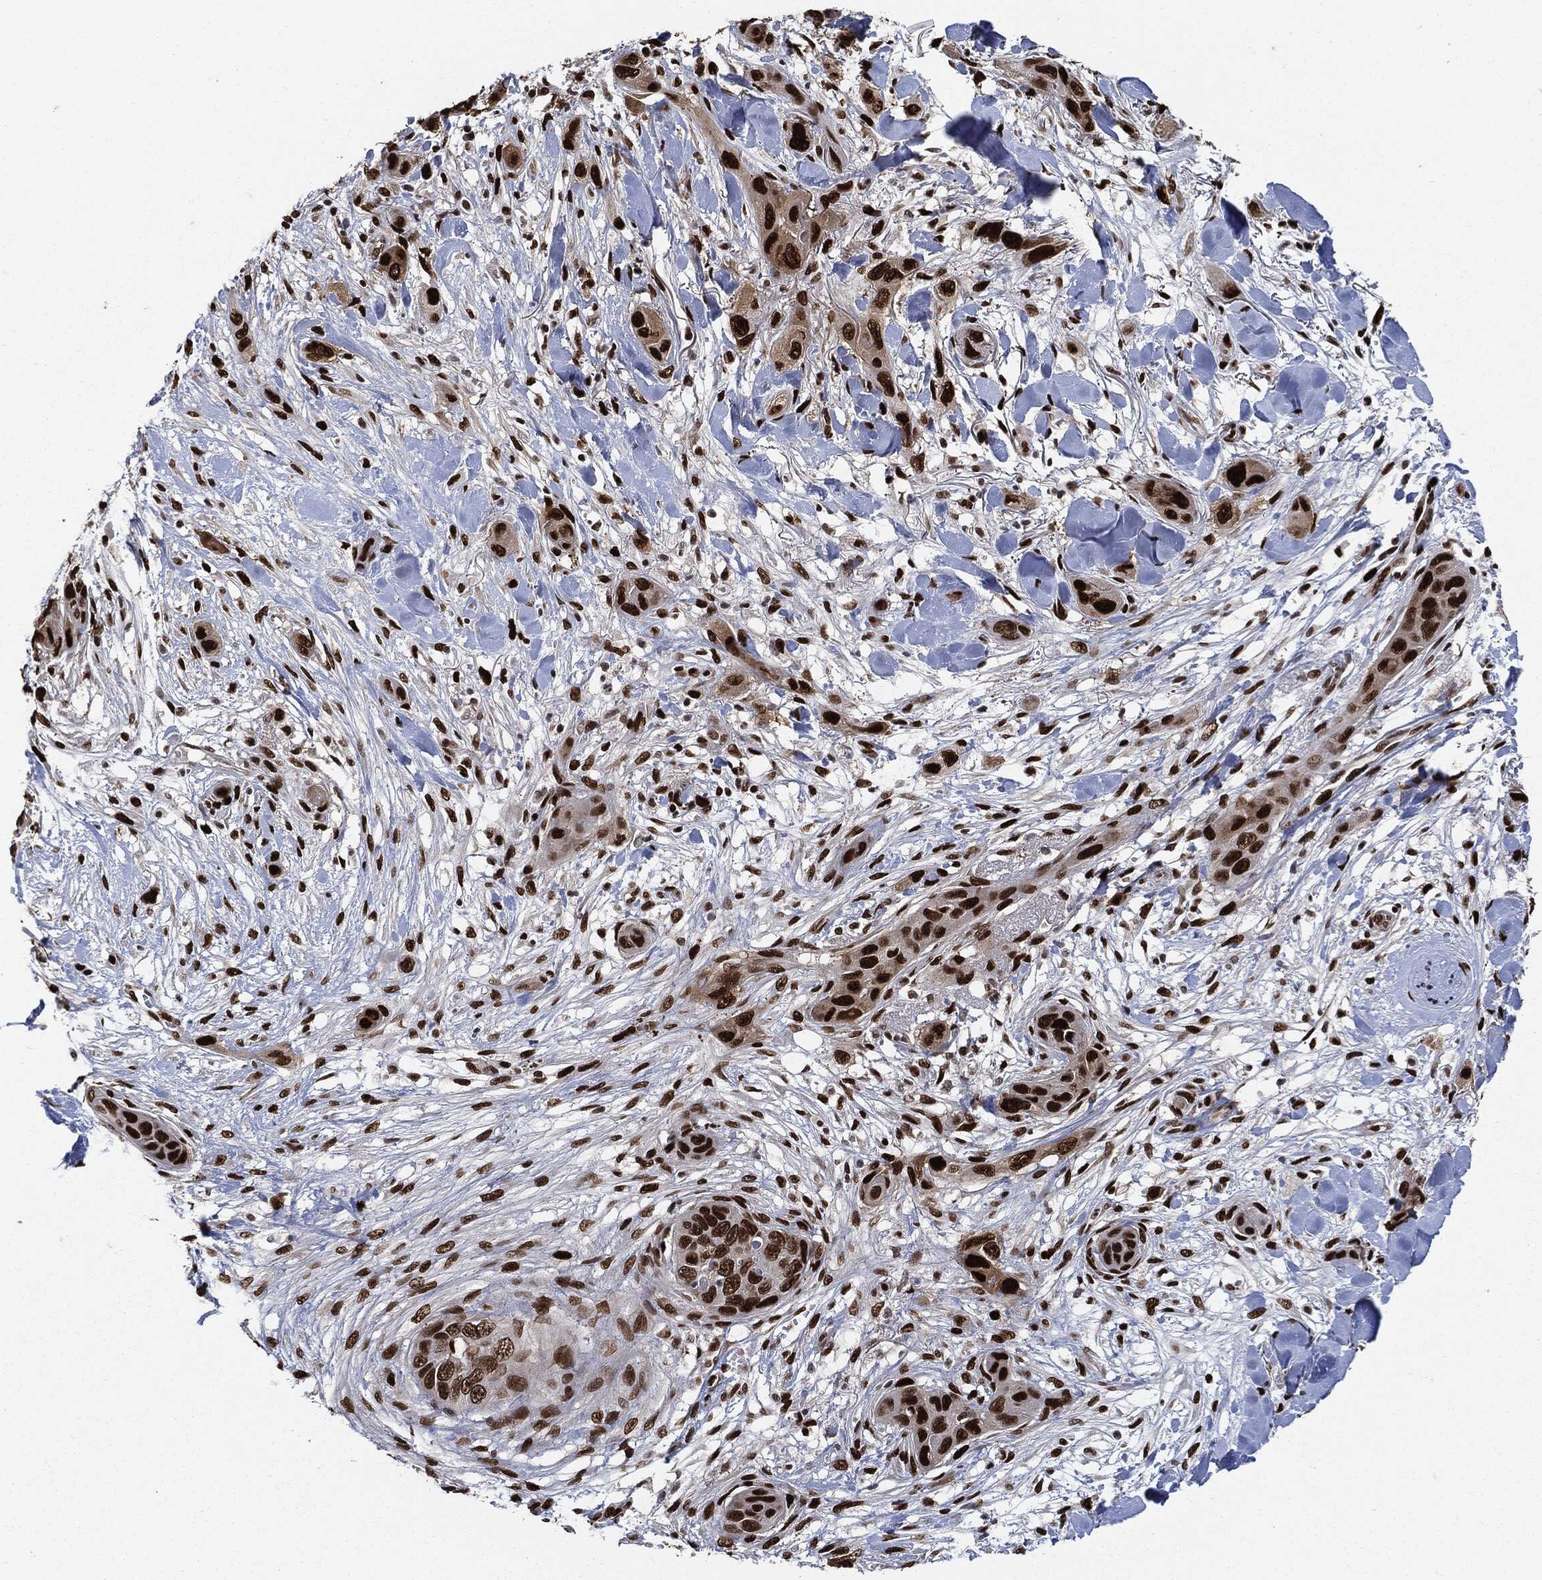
{"staining": {"intensity": "strong", "quantity": ">75%", "location": "nuclear"}, "tissue": "skin cancer", "cell_type": "Tumor cells", "image_type": "cancer", "snomed": [{"axis": "morphology", "description": "Squamous cell carcinoma, NOS"}, {"axis": "topography", "description": "Skin"}], "caption": "Skin cancer (squamous cell carcinoma) tissue demonstrates strong nuclear staining in about >75% of tumor cells (Stains: DAB (3,3'-diaminobenzidine) in brown, nuclei in blue, Microscopy: brightfield microscopy at high magnification).", "gene": "PCNA", "patient": {"sex": "male", "age": 78}}